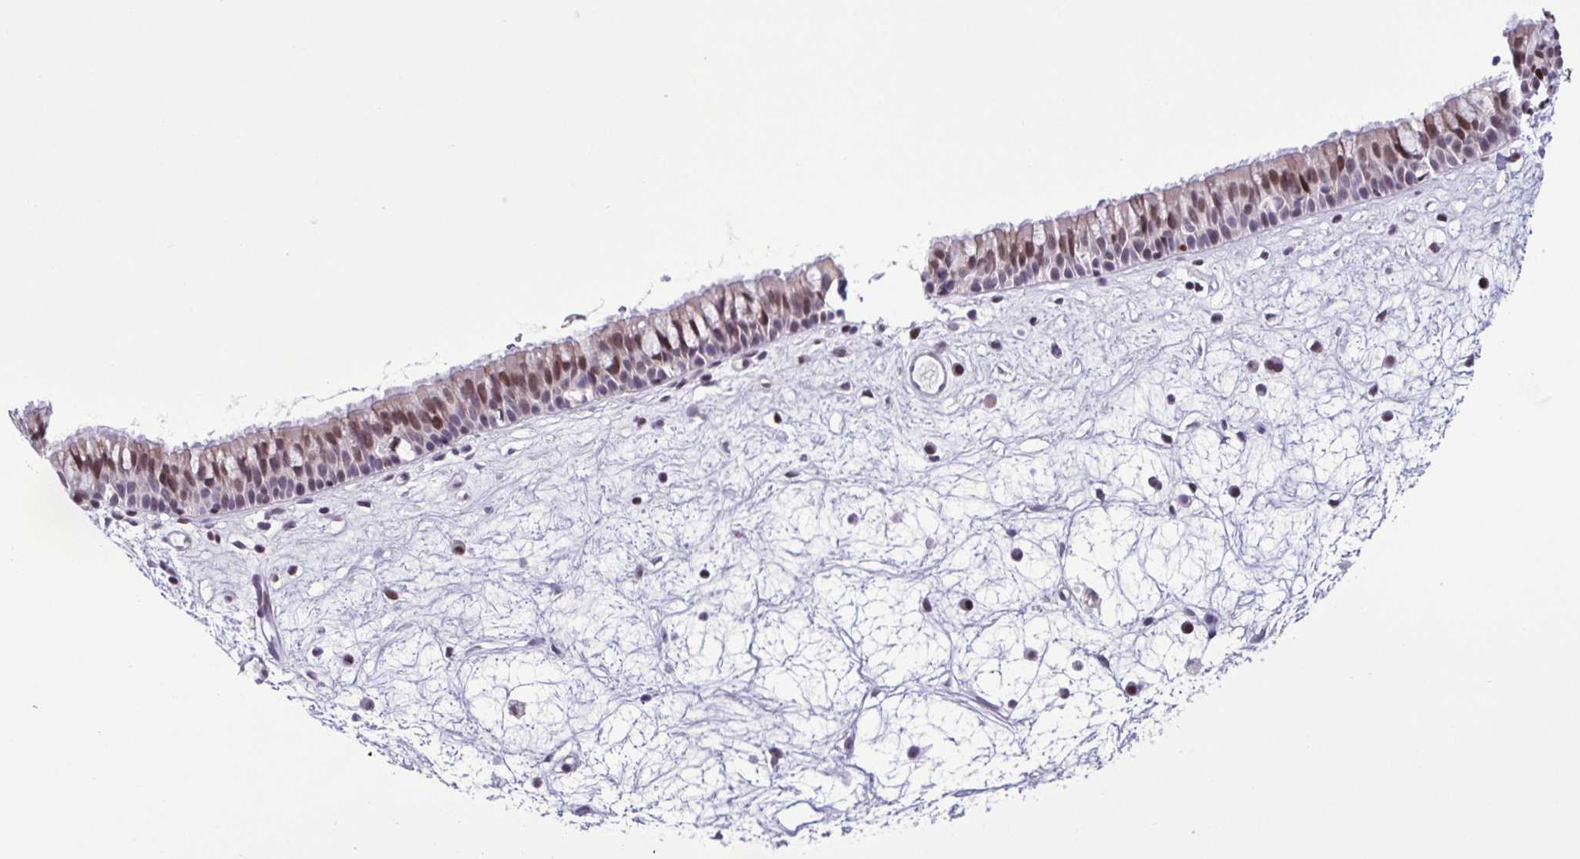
{"staining": {"intensity": "moderate", "quantity": "25%-75%", "location": "nuclear"}, "tissue": "nasopharynx", "cell_type": "Respiratory epithelial cells", "image_type": "normal", "snomed": [{"axis": "morphology", "description": "Normal tissue, NOS"}, {"axis": "topography", "description": "Nasopharynx"}], "caption": "An image showing moderate nuclear positivity in approximately 25%-75% of respiratory epithelial cells in normal nasopharynx, as visualized by brown immunohistochemical staining.", "gene": "IRF1", "patient": {"sex": "male", "age": 69}}